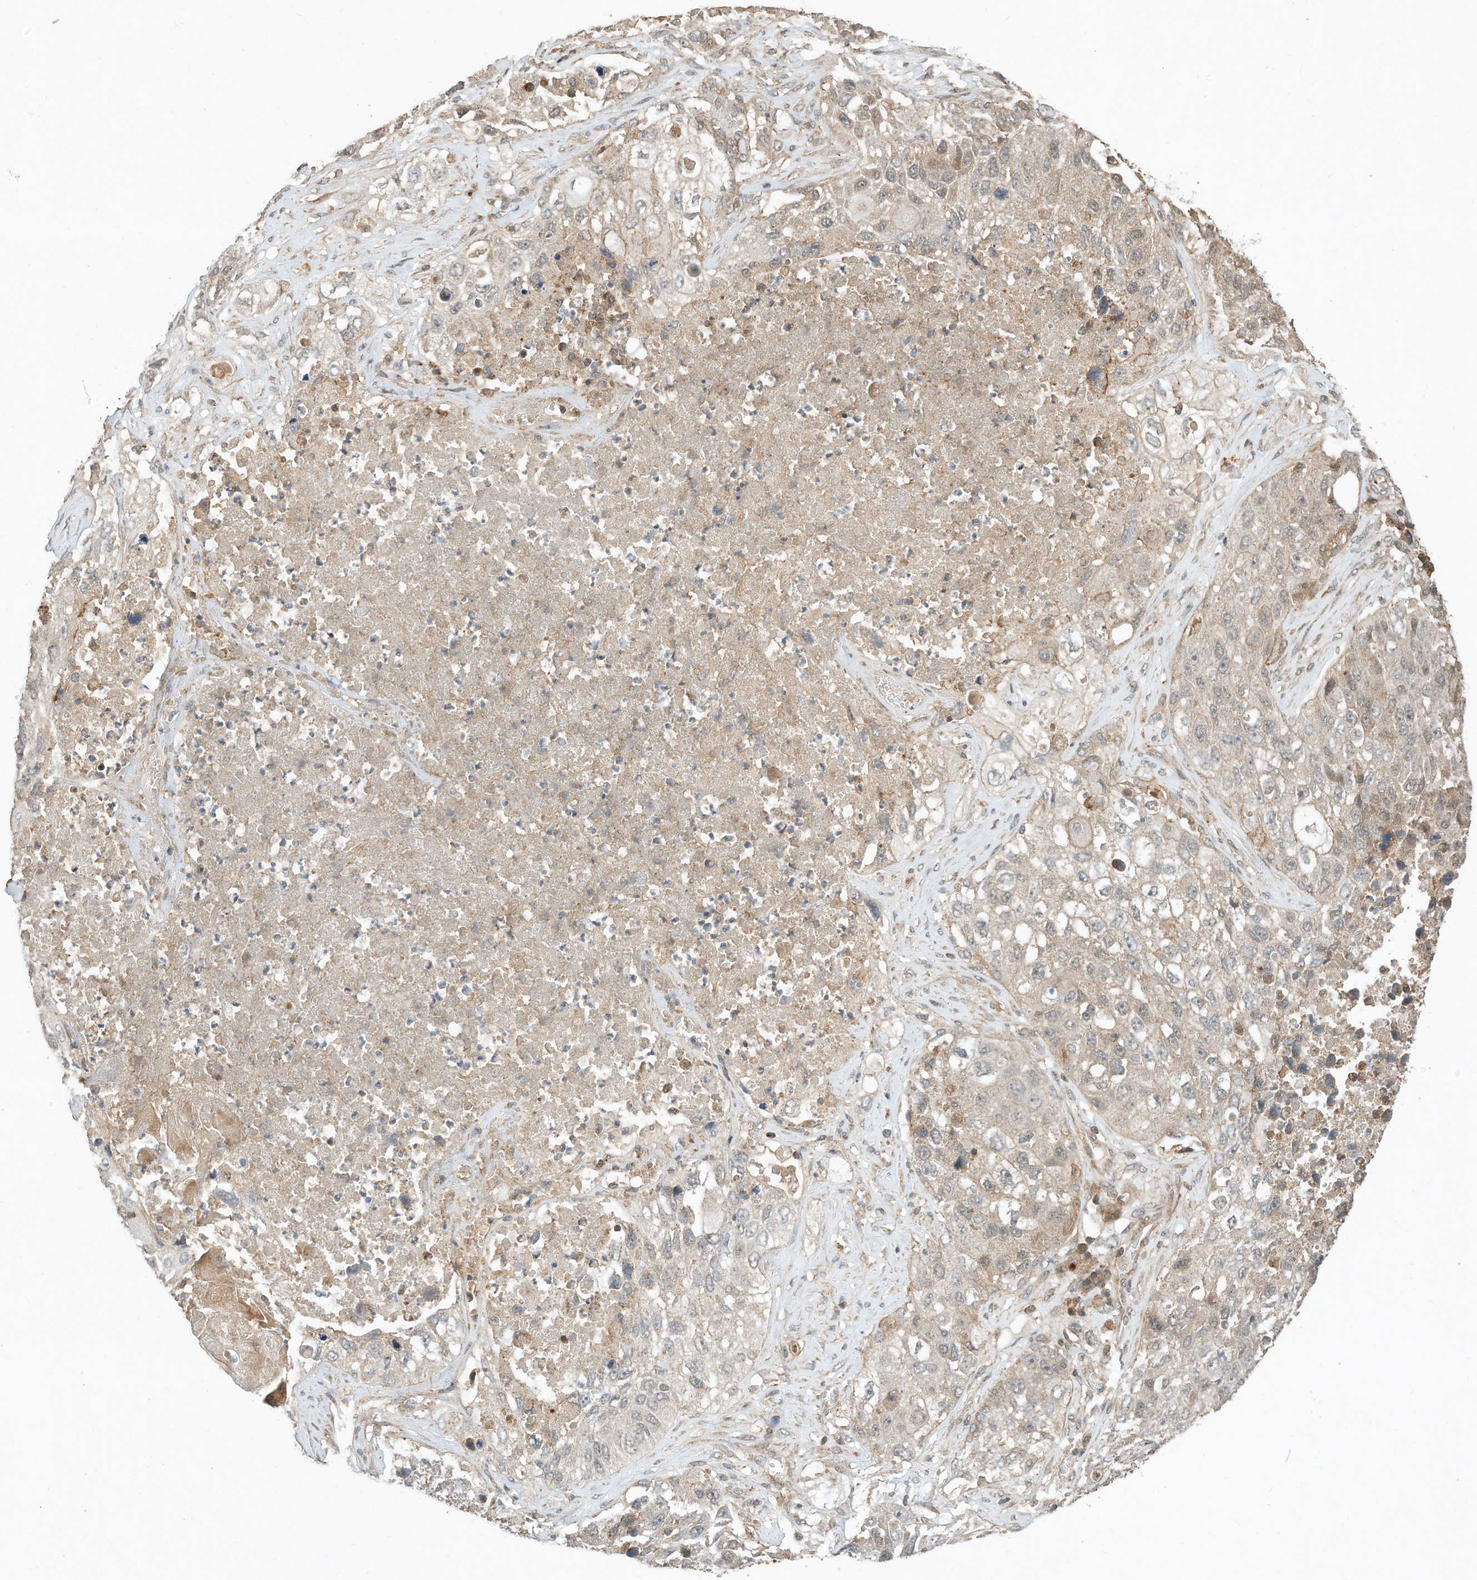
{"staining": {"intensity": "weak", "quantity": "<25%", "location": "cytoplasmic/membranous"}, "tissue": "lung cancer", "cell_type": "Tumor cells", "image_type": "cancer", "snomed": [{"axis": "morphology", "description": "Squamous cell carcinoma, NOS"}, {"axis": "topography", "description": "Lung"}], "caption": "Tumor cells show no significant protein positivity in lung cancer.", "gene": "CPAMD8", "patient": {"sex": "male", "age": 61}}